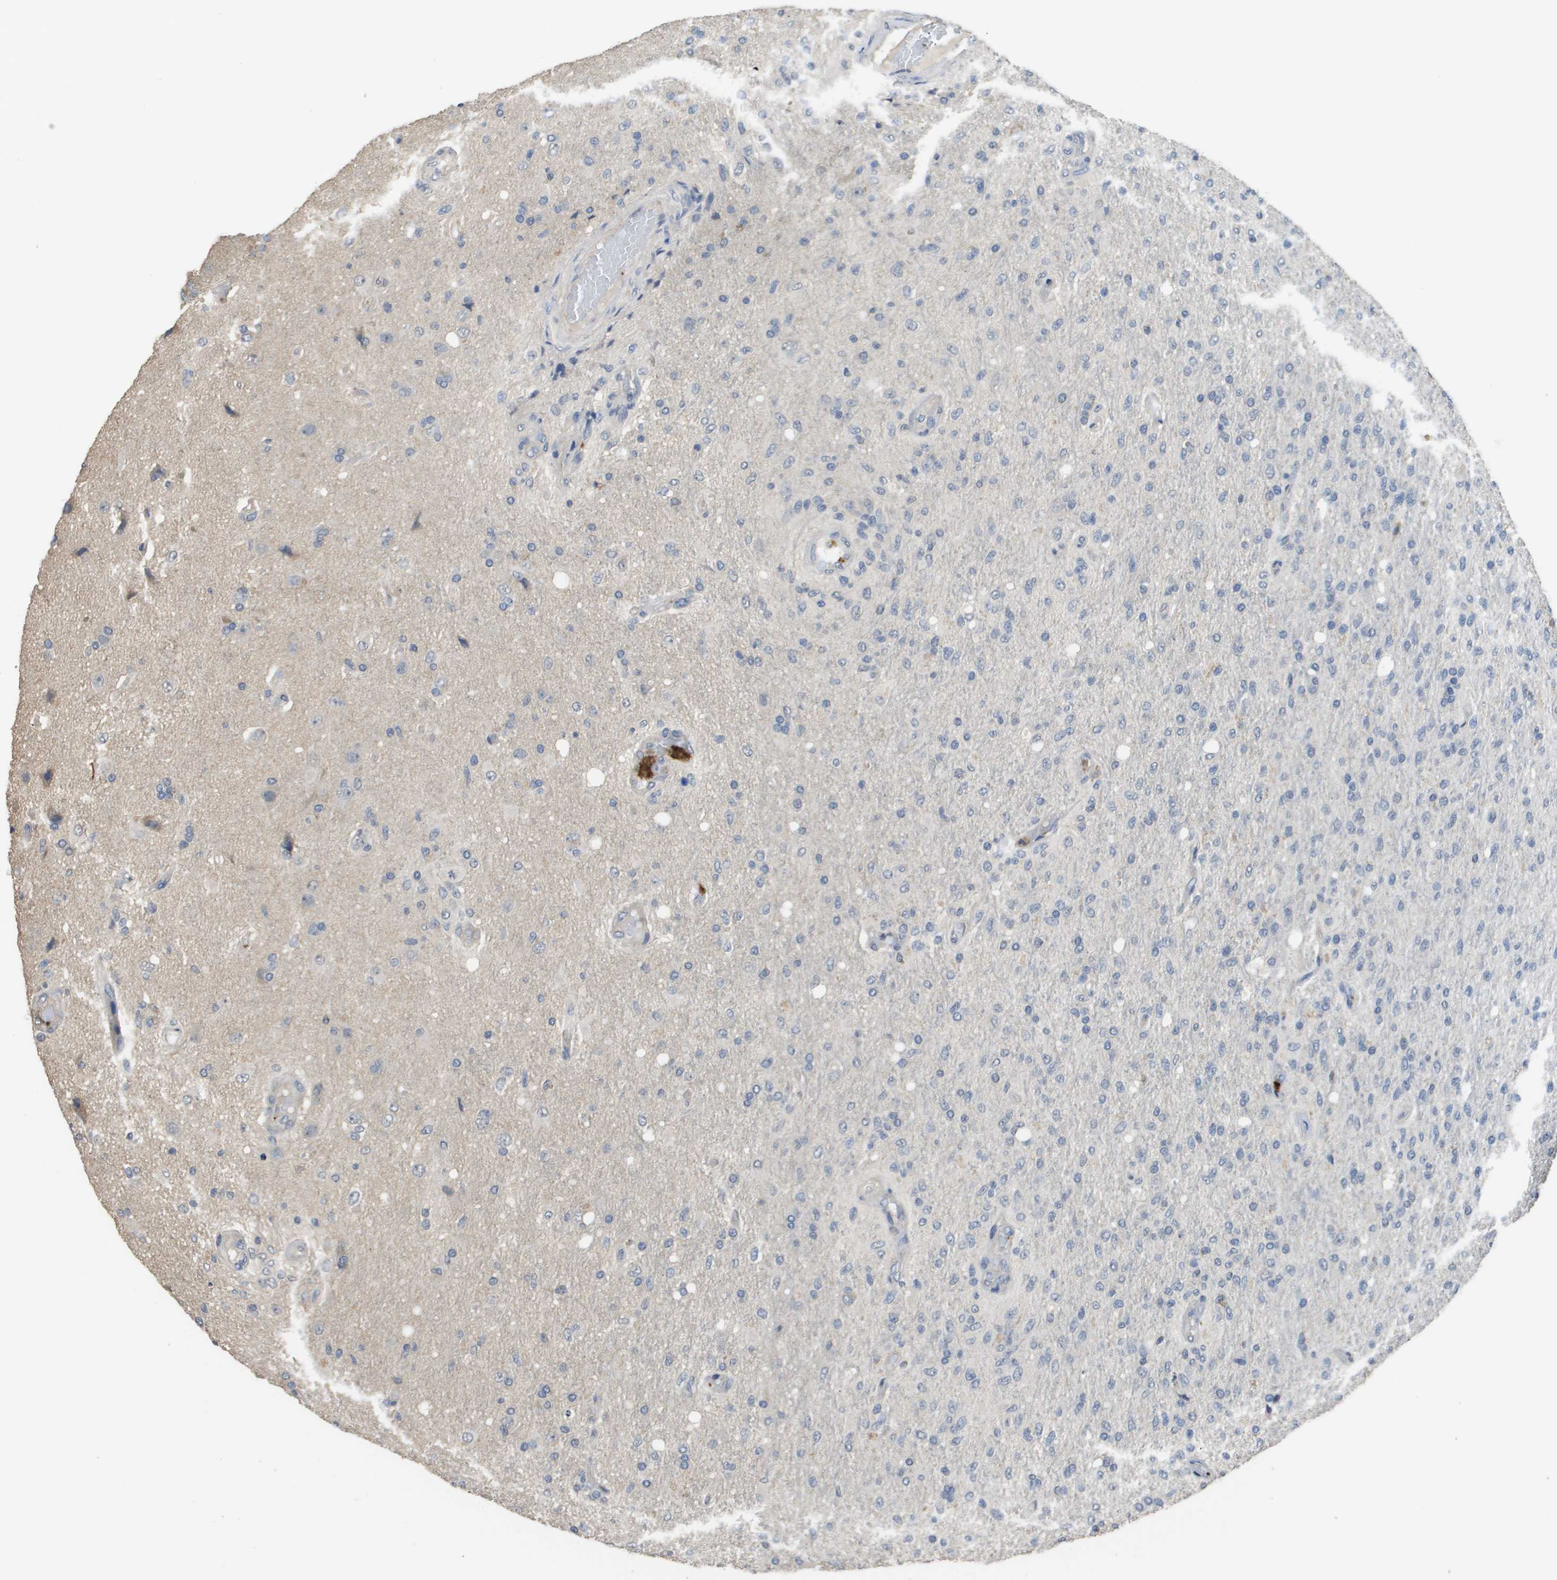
{"staining": {"intensity": "negative", "quantity": "none", "location": "none"}, "tissue": "glioma", "cell_type": "Tumor cells", "image_type": "cancer", "snomed": [{"axis": "morphology", "description": "Normal tissue, NOS"}, {"axis": "morphology", "description": "Glioma, malignant, High grade"}, {"axis": "topography", "description": "Cerebral cortex"}], "caption": "Tumor cells are negative for protein expression in human malignant glioma (high-grade). (DAB immunohistochemistry, high magnification).", "gene": "RAB27B", "patient": {"sex": "male", "age": 77}}